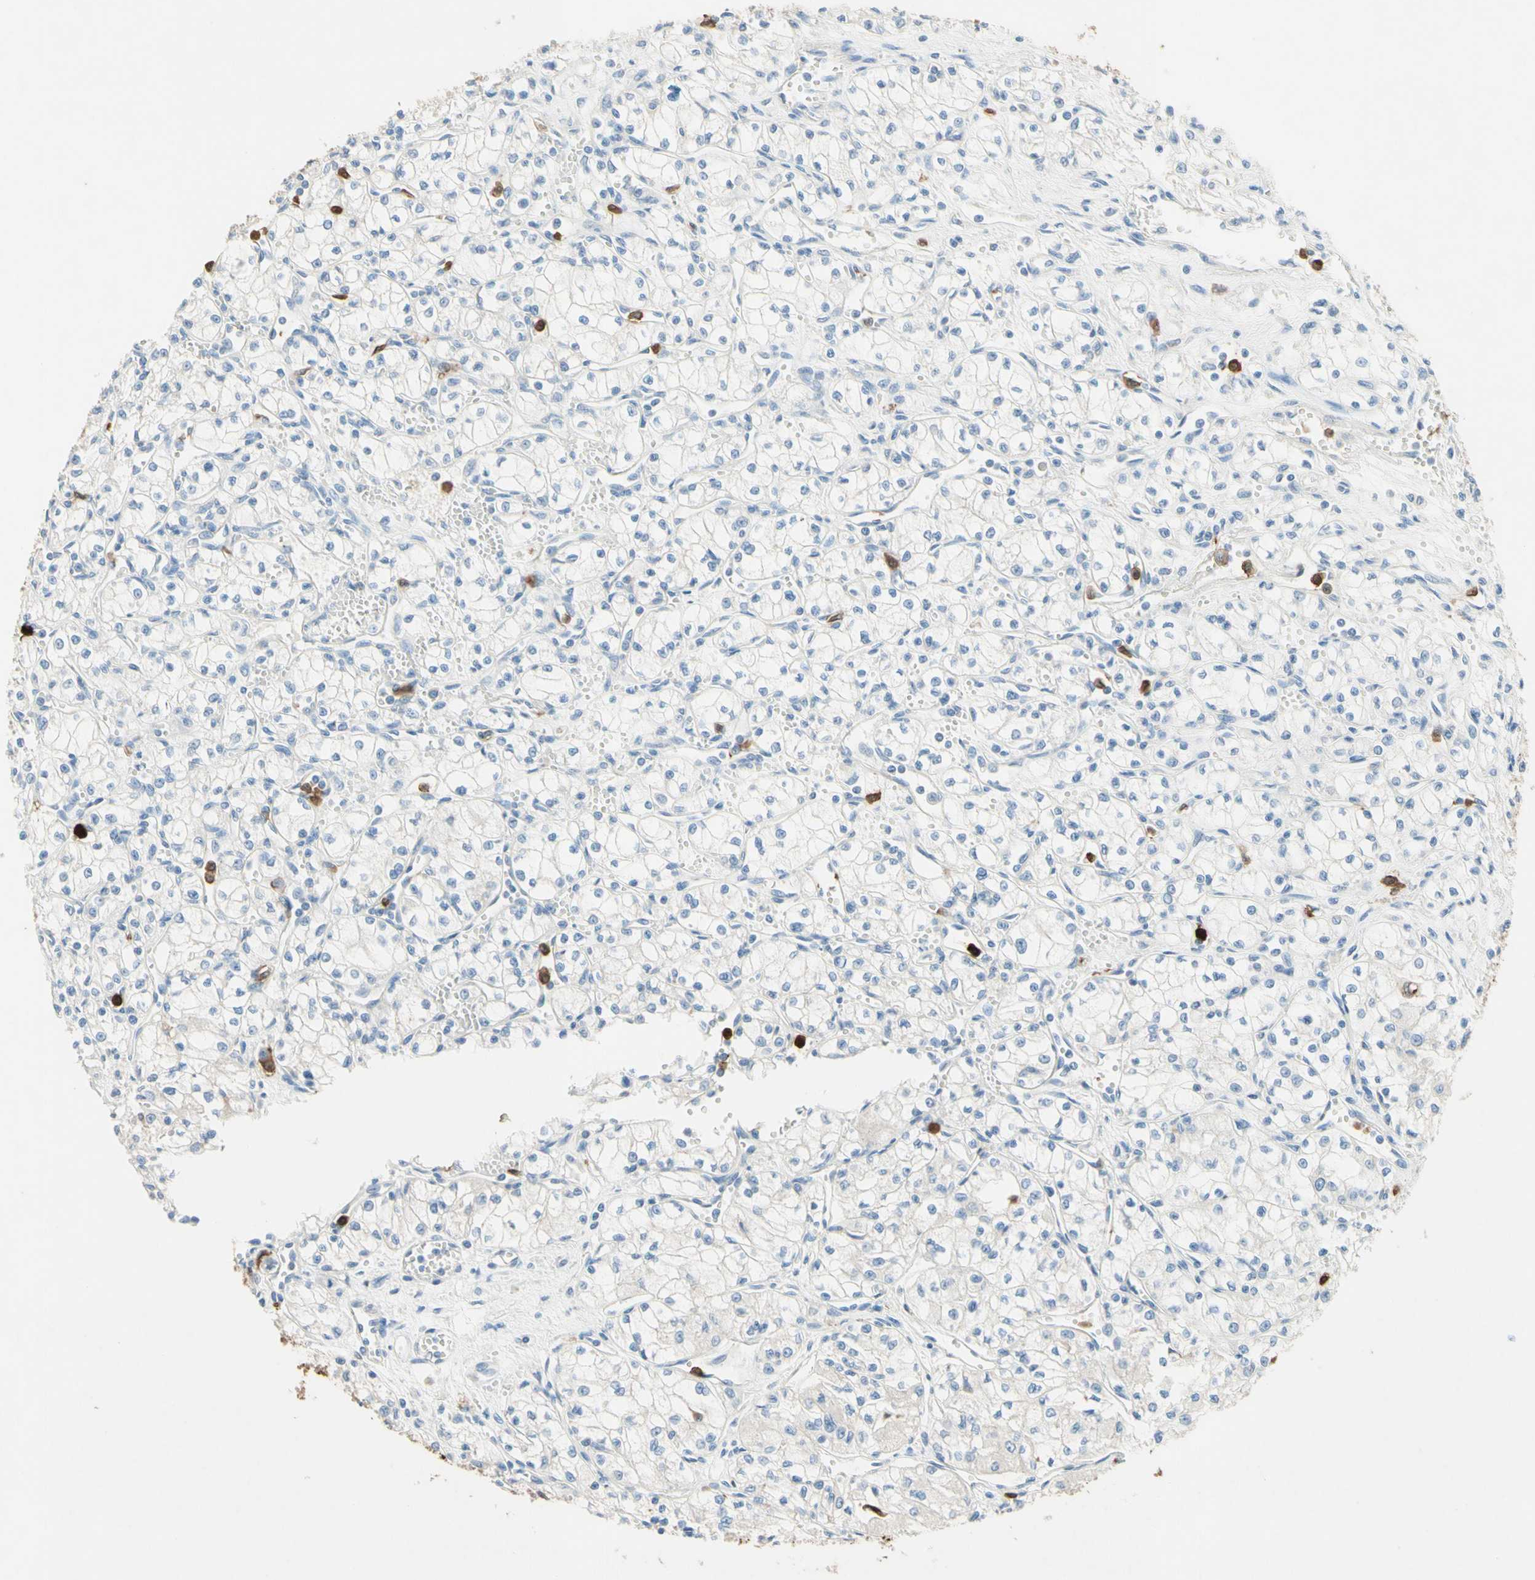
{"staining": {"intensity": "negative", "quantity": "none", "location": "none"}, "tissue": "renal cancer", "cell_type": "Tumor cells", "image_type": "cancer", "snomed": [{"axis": "morphology", "description": "Normal tissue, NOS"}, {"axis": "morphology", "description": "Adenocarcinoma, NOS"}, {"axis": "topography", "description": "Kidney"}], "caption": "Tumor cells are negative for protein expression in human renal adenocarcinoma.", "gene": "NFKBIZ", "patient": {"sex": "male", "age": 59}}